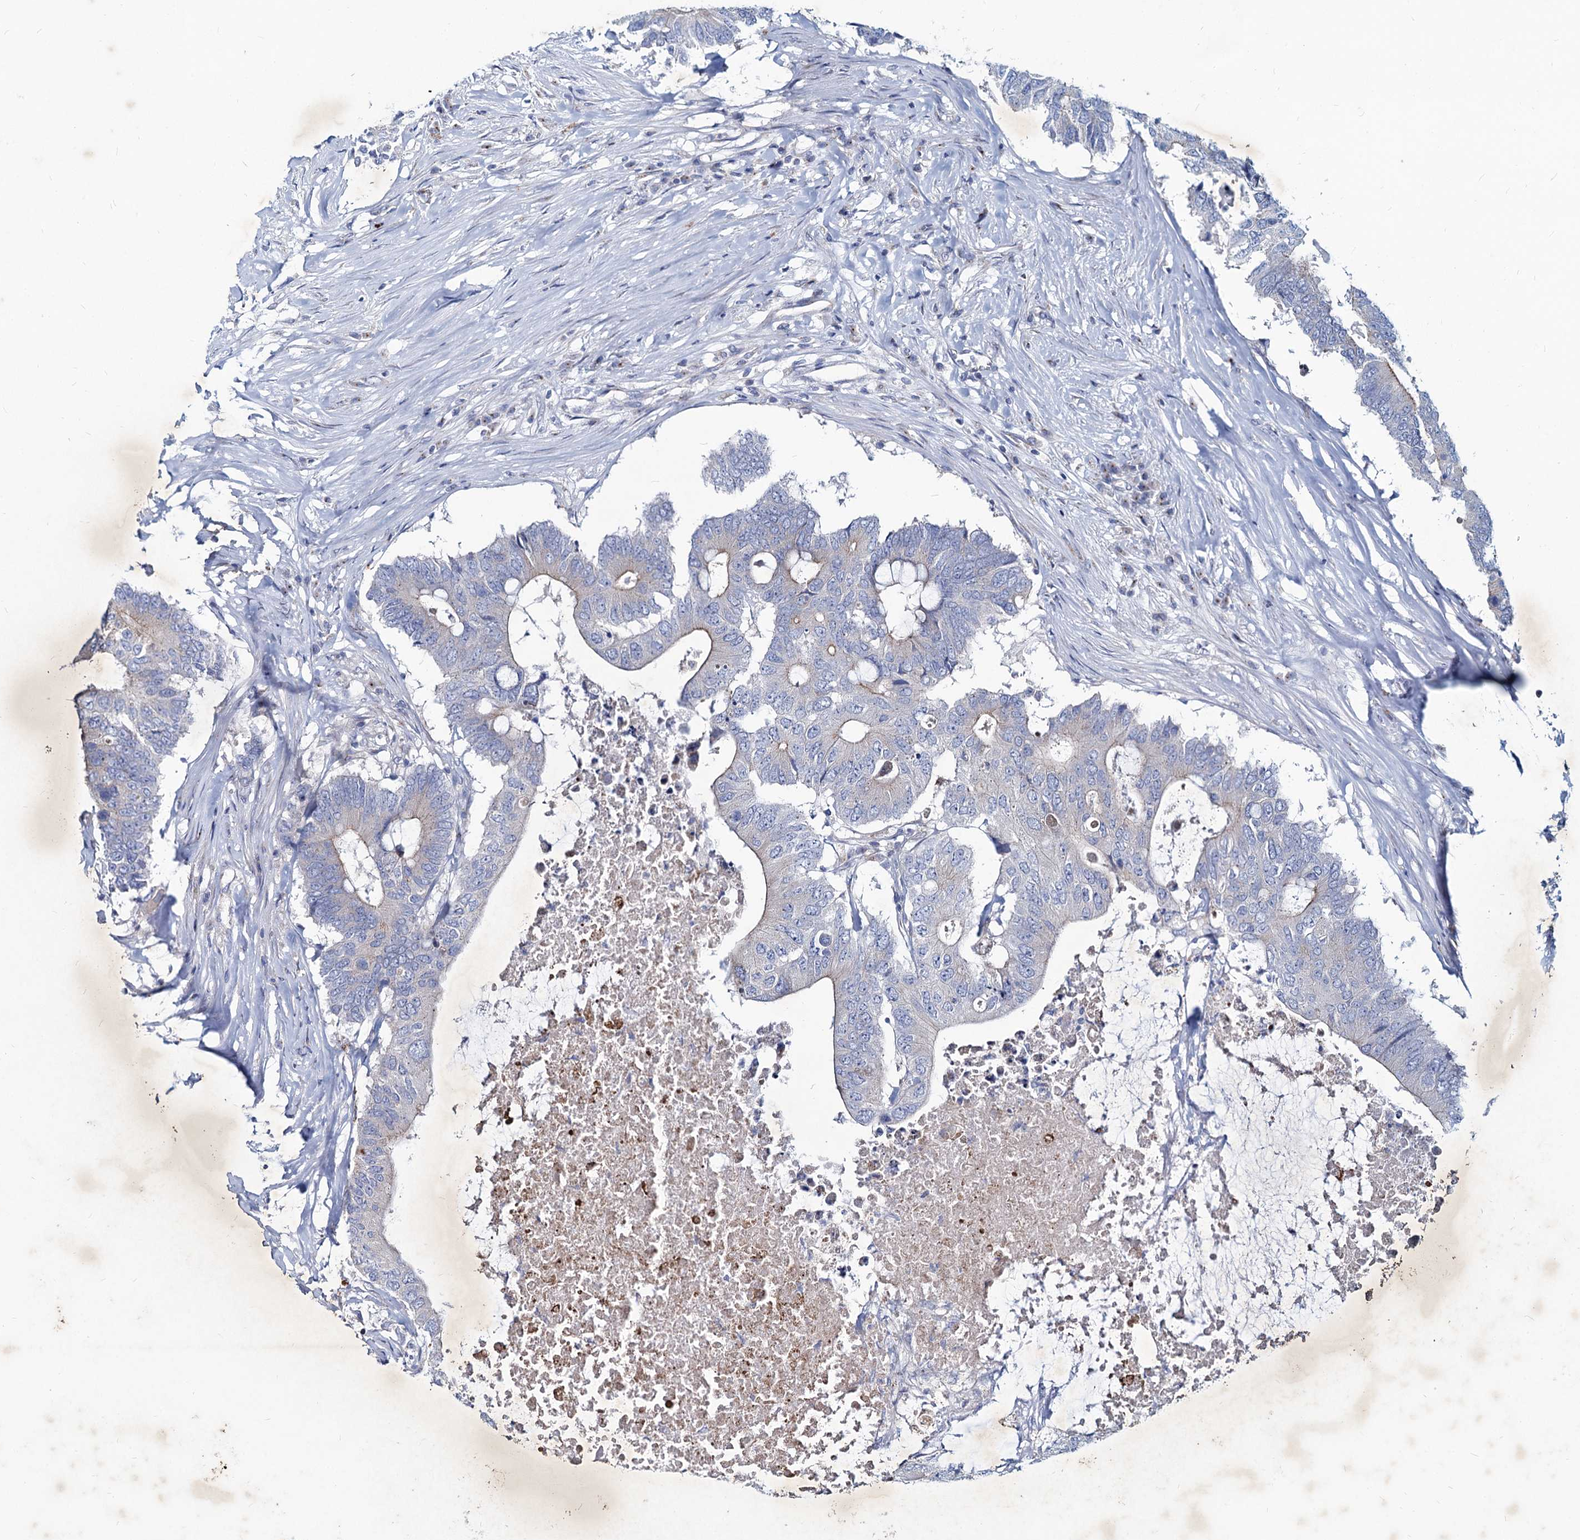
{"staining": {"intensity": "weak", "quantity": "<25%", "location": "cytoplasmic/membranous"}, "tissue": "colorectal cancer", "cell_type": "Tumor cells", "image_type": "cancer", "snomed": [{"axis": "morphology", "description": "Adenocarcinoma, NOS"}, {"axis": "topography", "description": "Colon"}], "caption": "Photomicrograph shows no protein staining in tumor cells of colorectal adenocarcinoma tissue. Brightfield microscopy of immunohistochemistry stained with DAB (3,3'-diaminobenzidine) (brown) and hematoxylin (blue), captured at high magnification.", "gene": "AGBL4", "patient": {"sex": "male", "age": 71}}